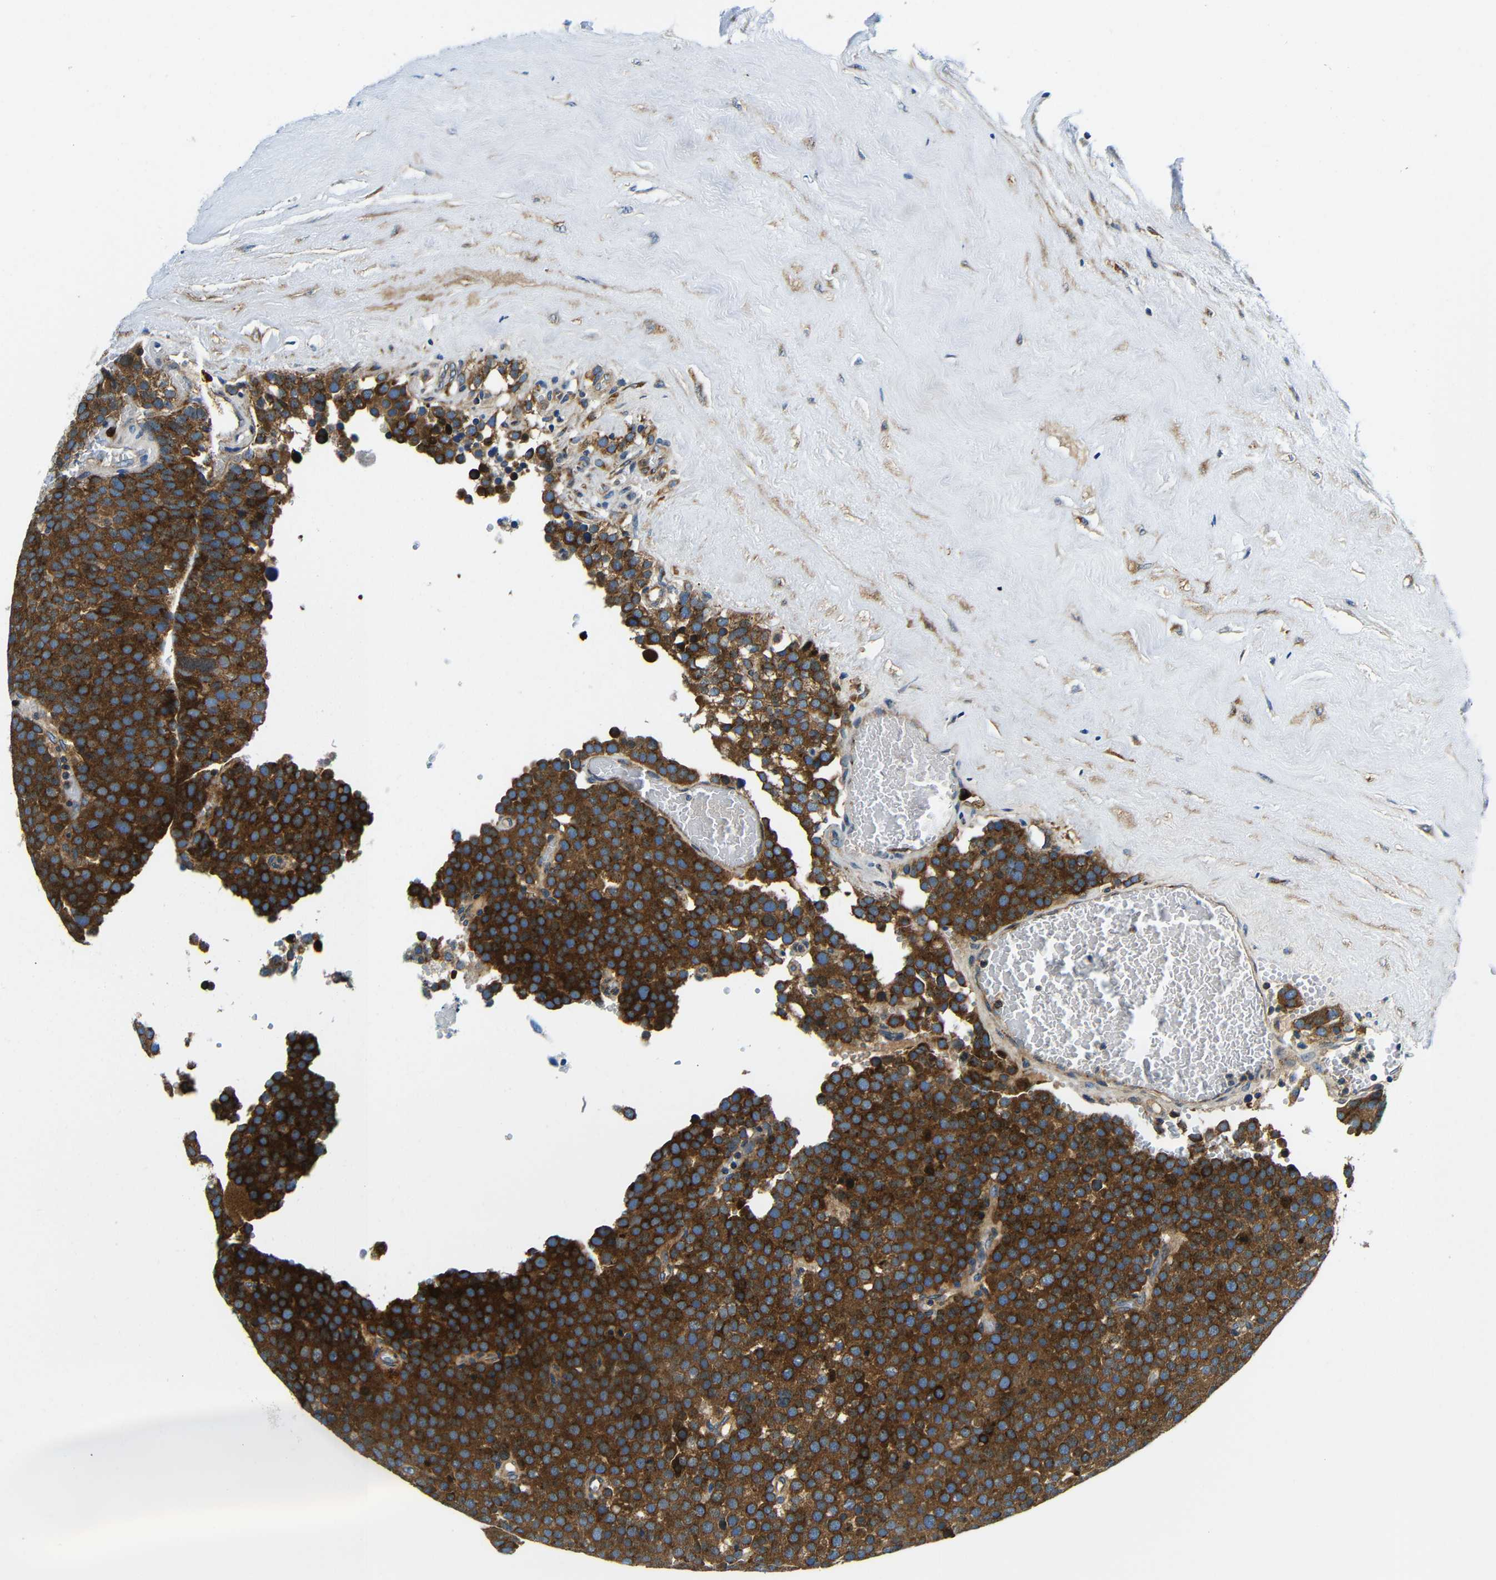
{"staining": {"intensity": "strong", "quantity": ">75%", "location": "cytoplasmic/membranous"}, "tissue": "testis cancer", "cell_type": "Tumor cells", "image_type": "cancer", "snomed": [{"axis": "morphology", "description": "Normal tissue, NOS"}, {"axis": "morphology", "description": "Seminoma, NOS"}, {"axis": "topography", "description": "Testis"}], "caption": "A high-resolution image shows IHC staining of testis cancer (seminoma), which reveals strong cytoplasmic/membranous positivity in about >75% of tumor cells.", "gene": "USO1", "patient": {"sex": "male", "age": 71}}